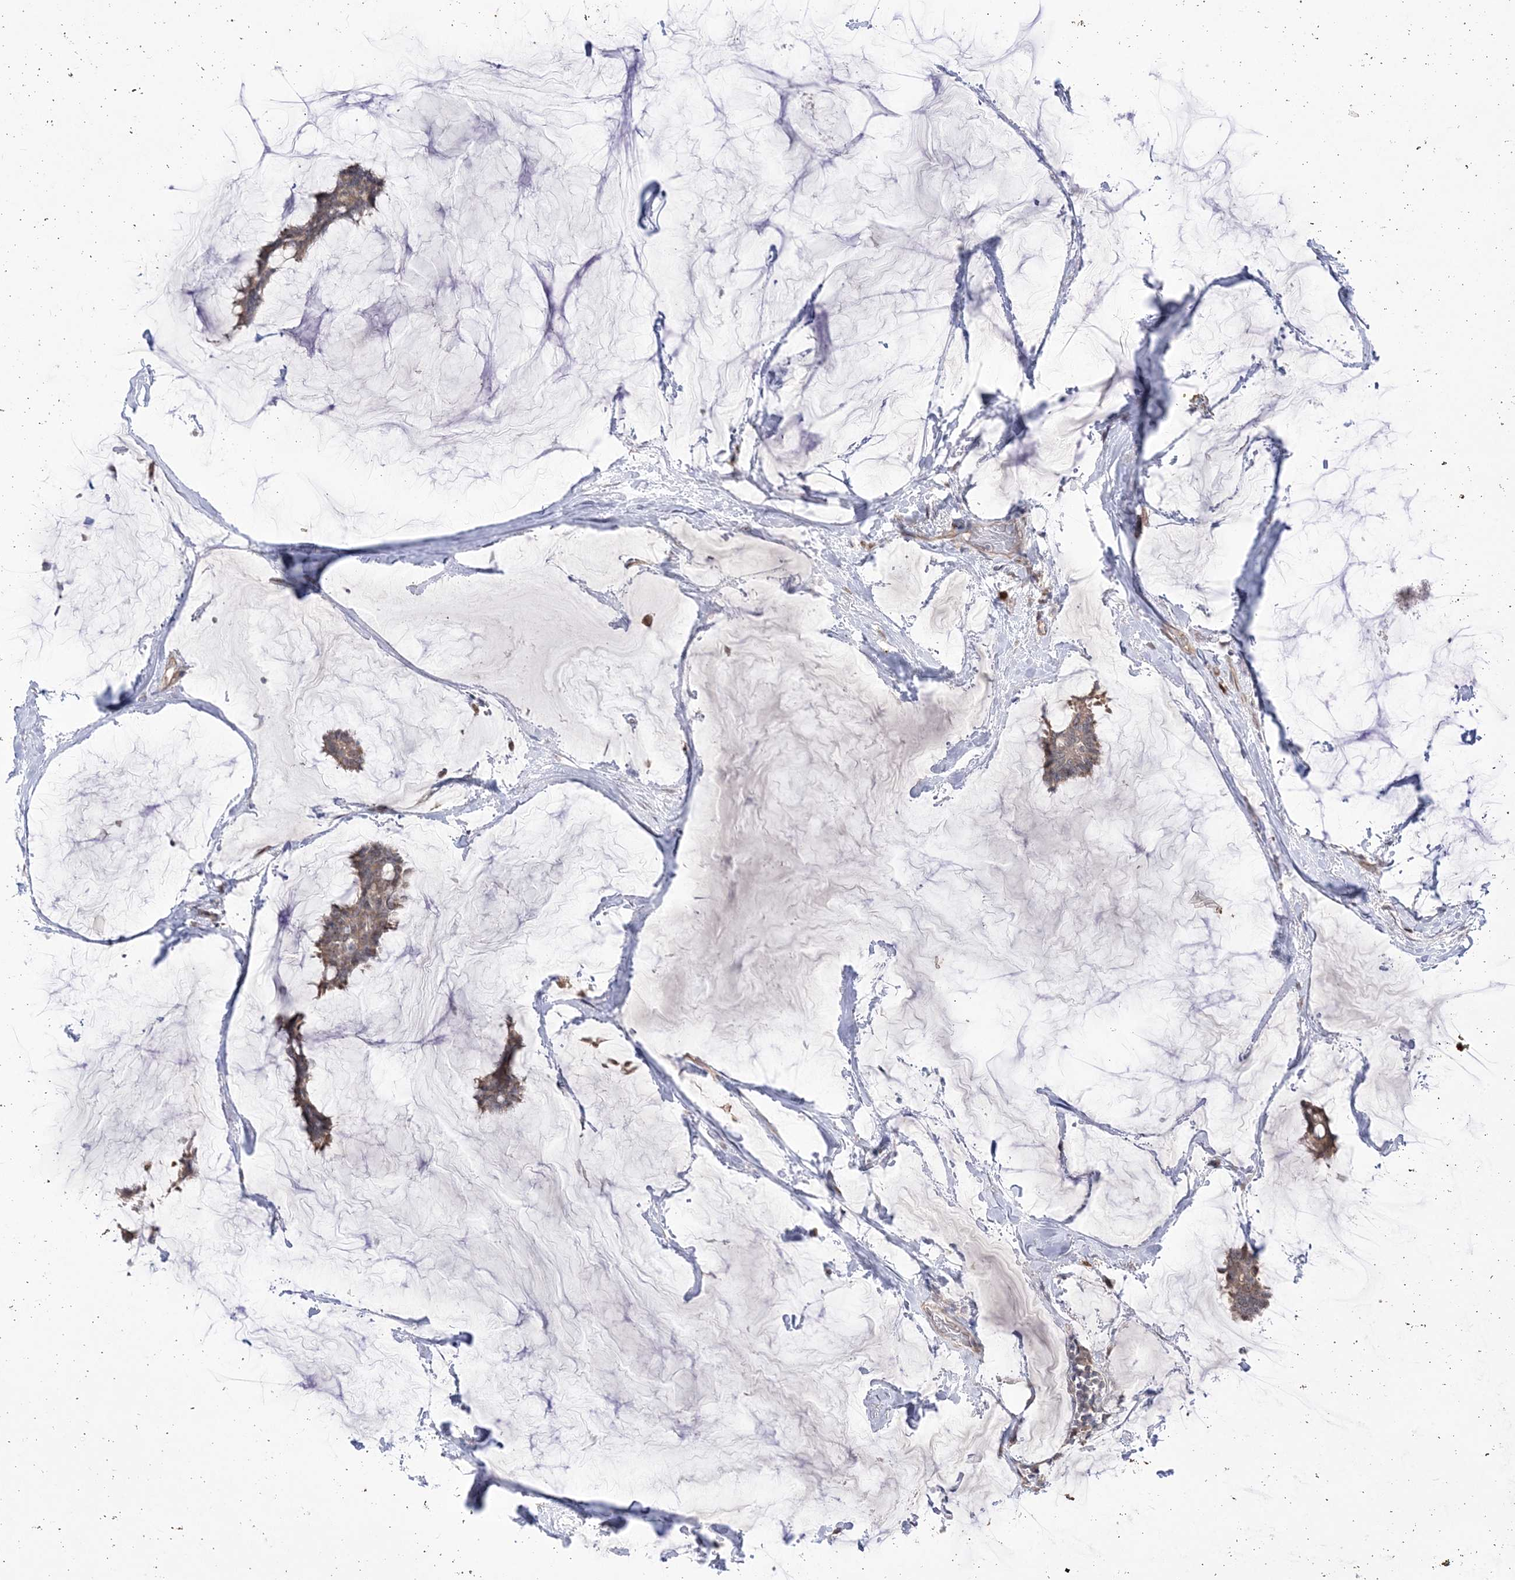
{"staining": {"intensity": "weak", "quantity": ">75%", "location": "cytoplasmic/membranous"}, "tissue": "breast cancer", "cell_type": "Tumor cells", "image_type": "cancer", "snomed": [{"axis": "morphology", "description": "Duct carcinoma"}, {"axis": "topography", "description": "Breast"}], "caption": "Weak cytoplasmic/membranous staining is identified in about >75% of tumor cells in breast intraductal carcinoma.", "gene": "DHX57", "patient": {"sex": "female", "age": 93}}